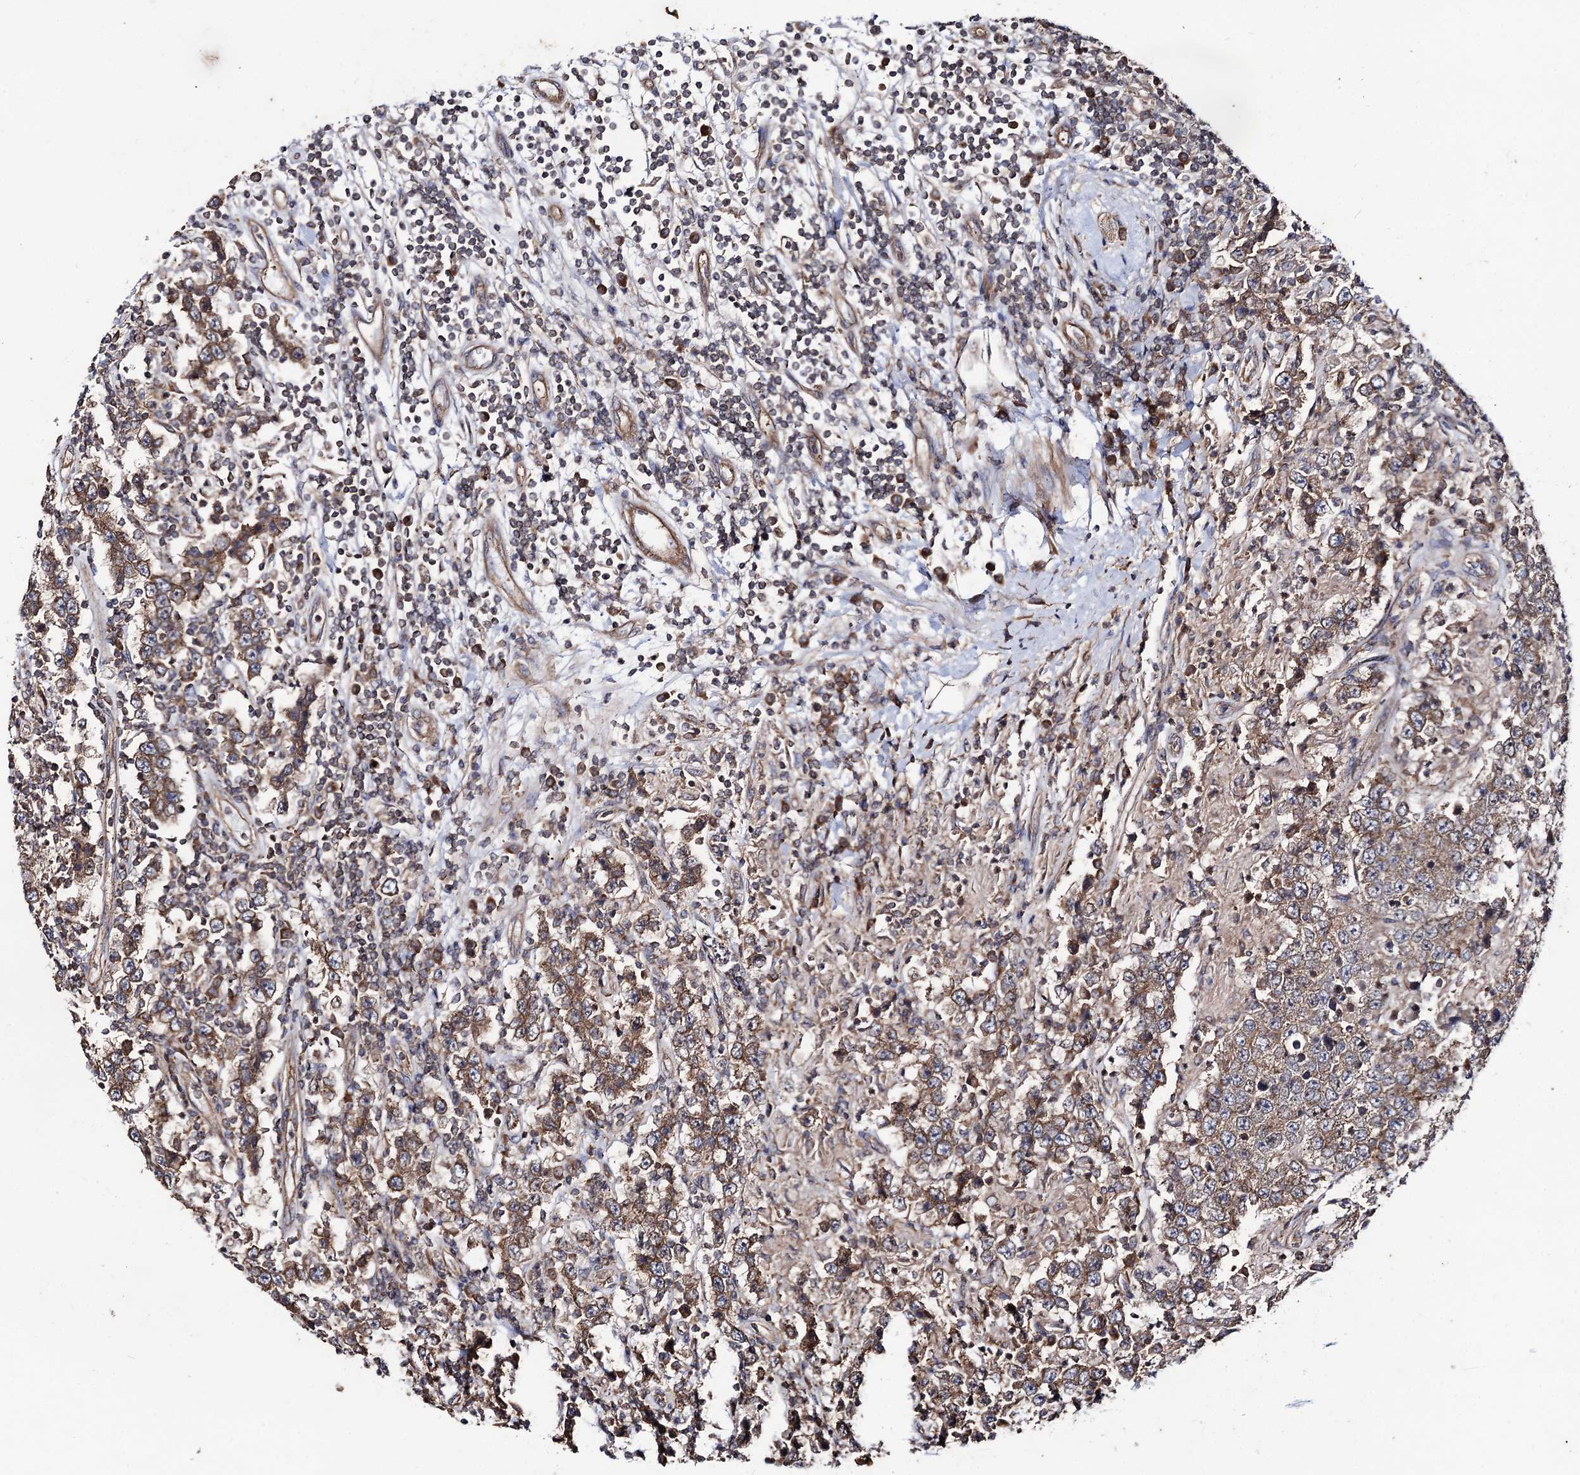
{"staining": {"intensity": "moderate", "quantity": ">75%", "location": "cytoplasmic/membranous"}, "tissue": "testis cancer", "cell_type": "Tumor cells", "image_type": "cancer", "snomed": [{"axis": "morphology", "description": "Normal tissue, NOS"}, {"axis": "morphology", "description": "Urothelial carcinoma, High grade"}, {"axis": "morphology", "description": "Seminoma, NOS"}, {"axis": "morphology", "description": "Carcinoma, Embryonal, NOS"}, {"axis": "topography", "description": "Urinary bladder"}, {"axis": "topography", "description": "Testis"}], "caption": "Human high-grade urothelial carcinoma (testis) stained with a brown dye reveals moderate cytoplasmic/membranous positive expression in about >75% of tumor cells.", "gene": "DYDC1", "patient": {"sex": "male", "age": 41}}